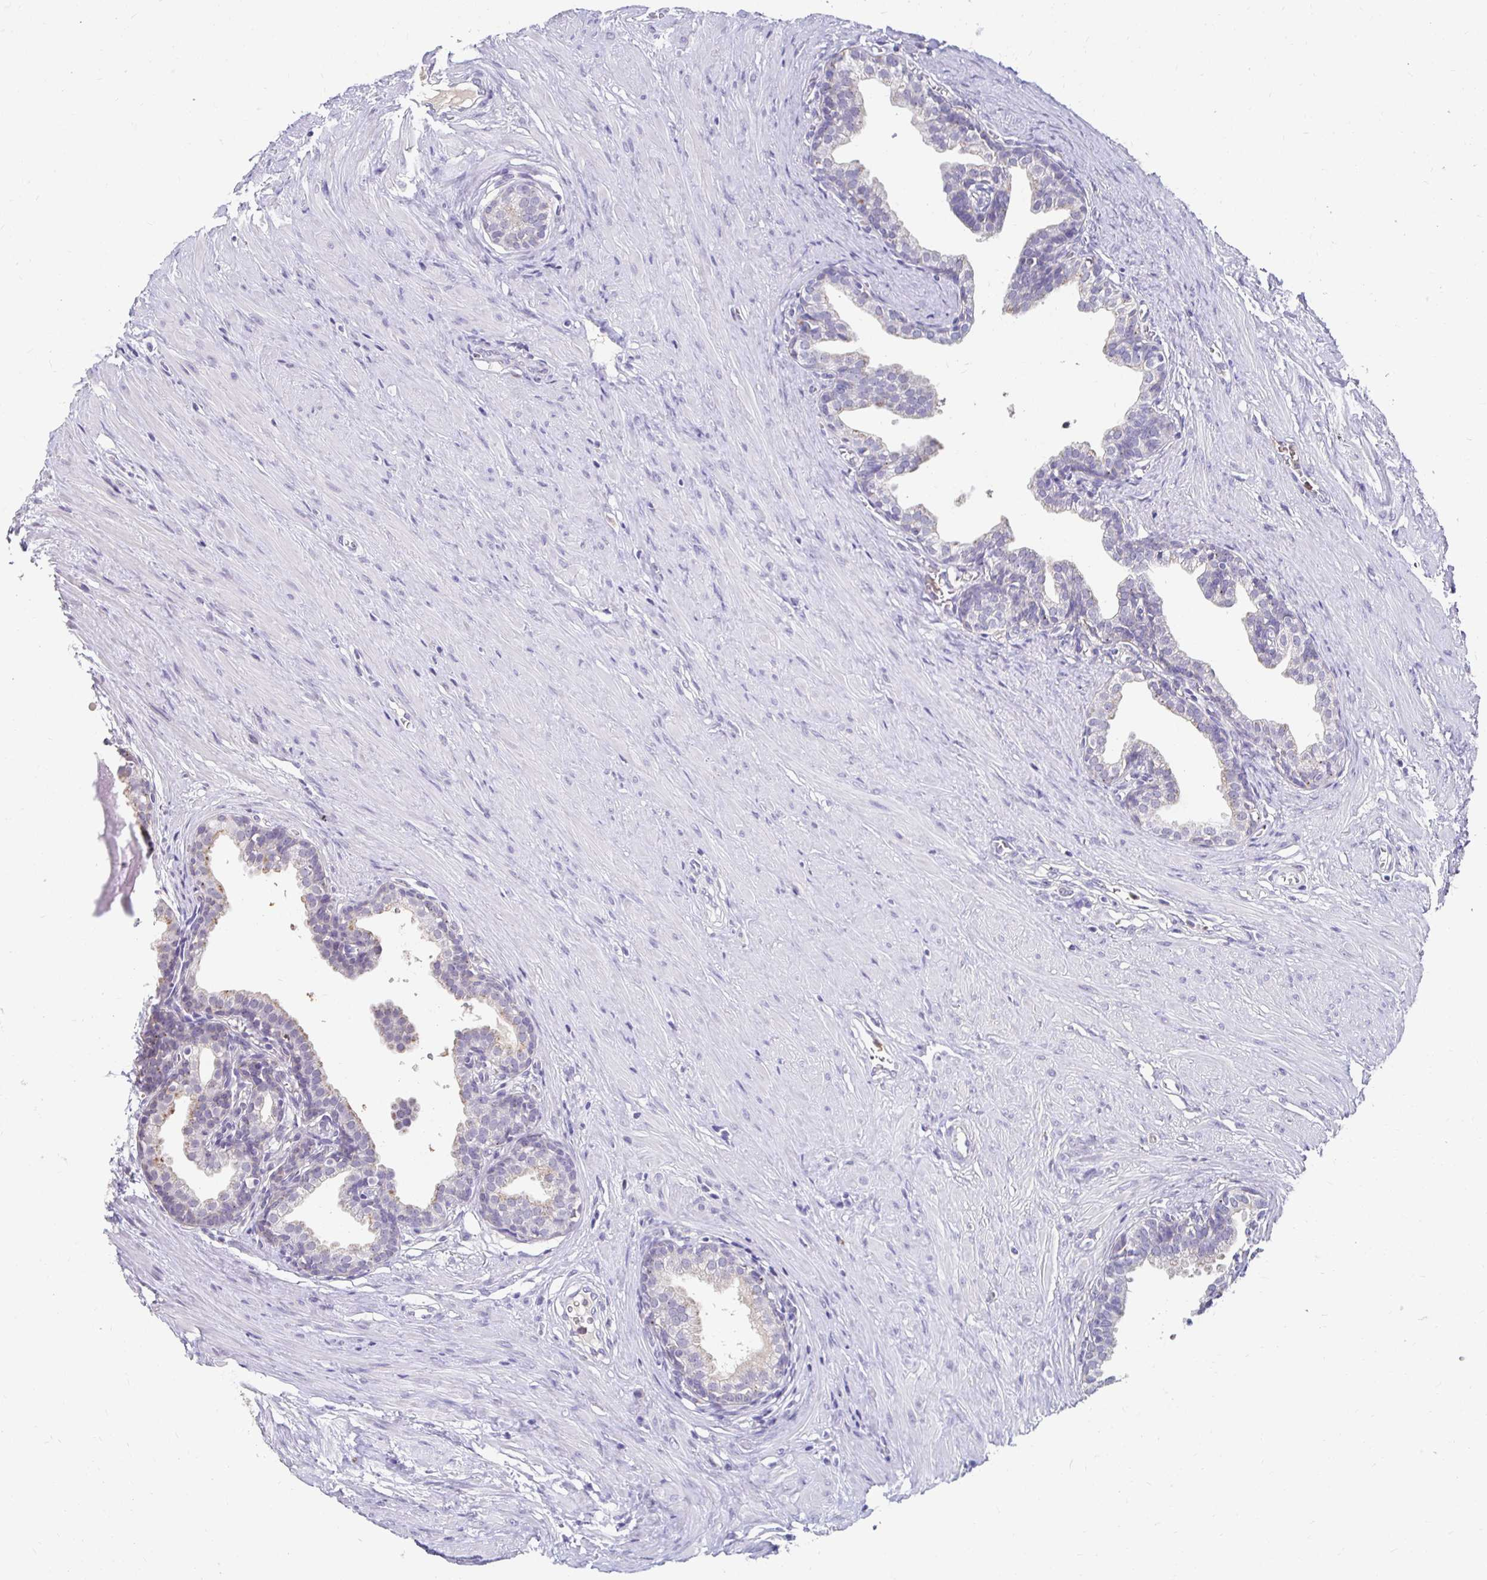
{"staining": {"intensity": "negative", "quantity": "none", "location": "none"}, "tissue": "prostate", "cell_type": "Glandular cells", "image_type": "normal", "snomed": [{"axis": "morphology", "description": "Normal tissue, NOS"}, {"axis": "topography", "description": "Prostate"}, {"axis": "topography", "description": "Peripheral nerve tissue"}], "caption": "Histopathology image shows no significant protein staining in glandular cells of benign prostate.", "gene": "GK2", "patient": {"sex": "male", "age": 55}}